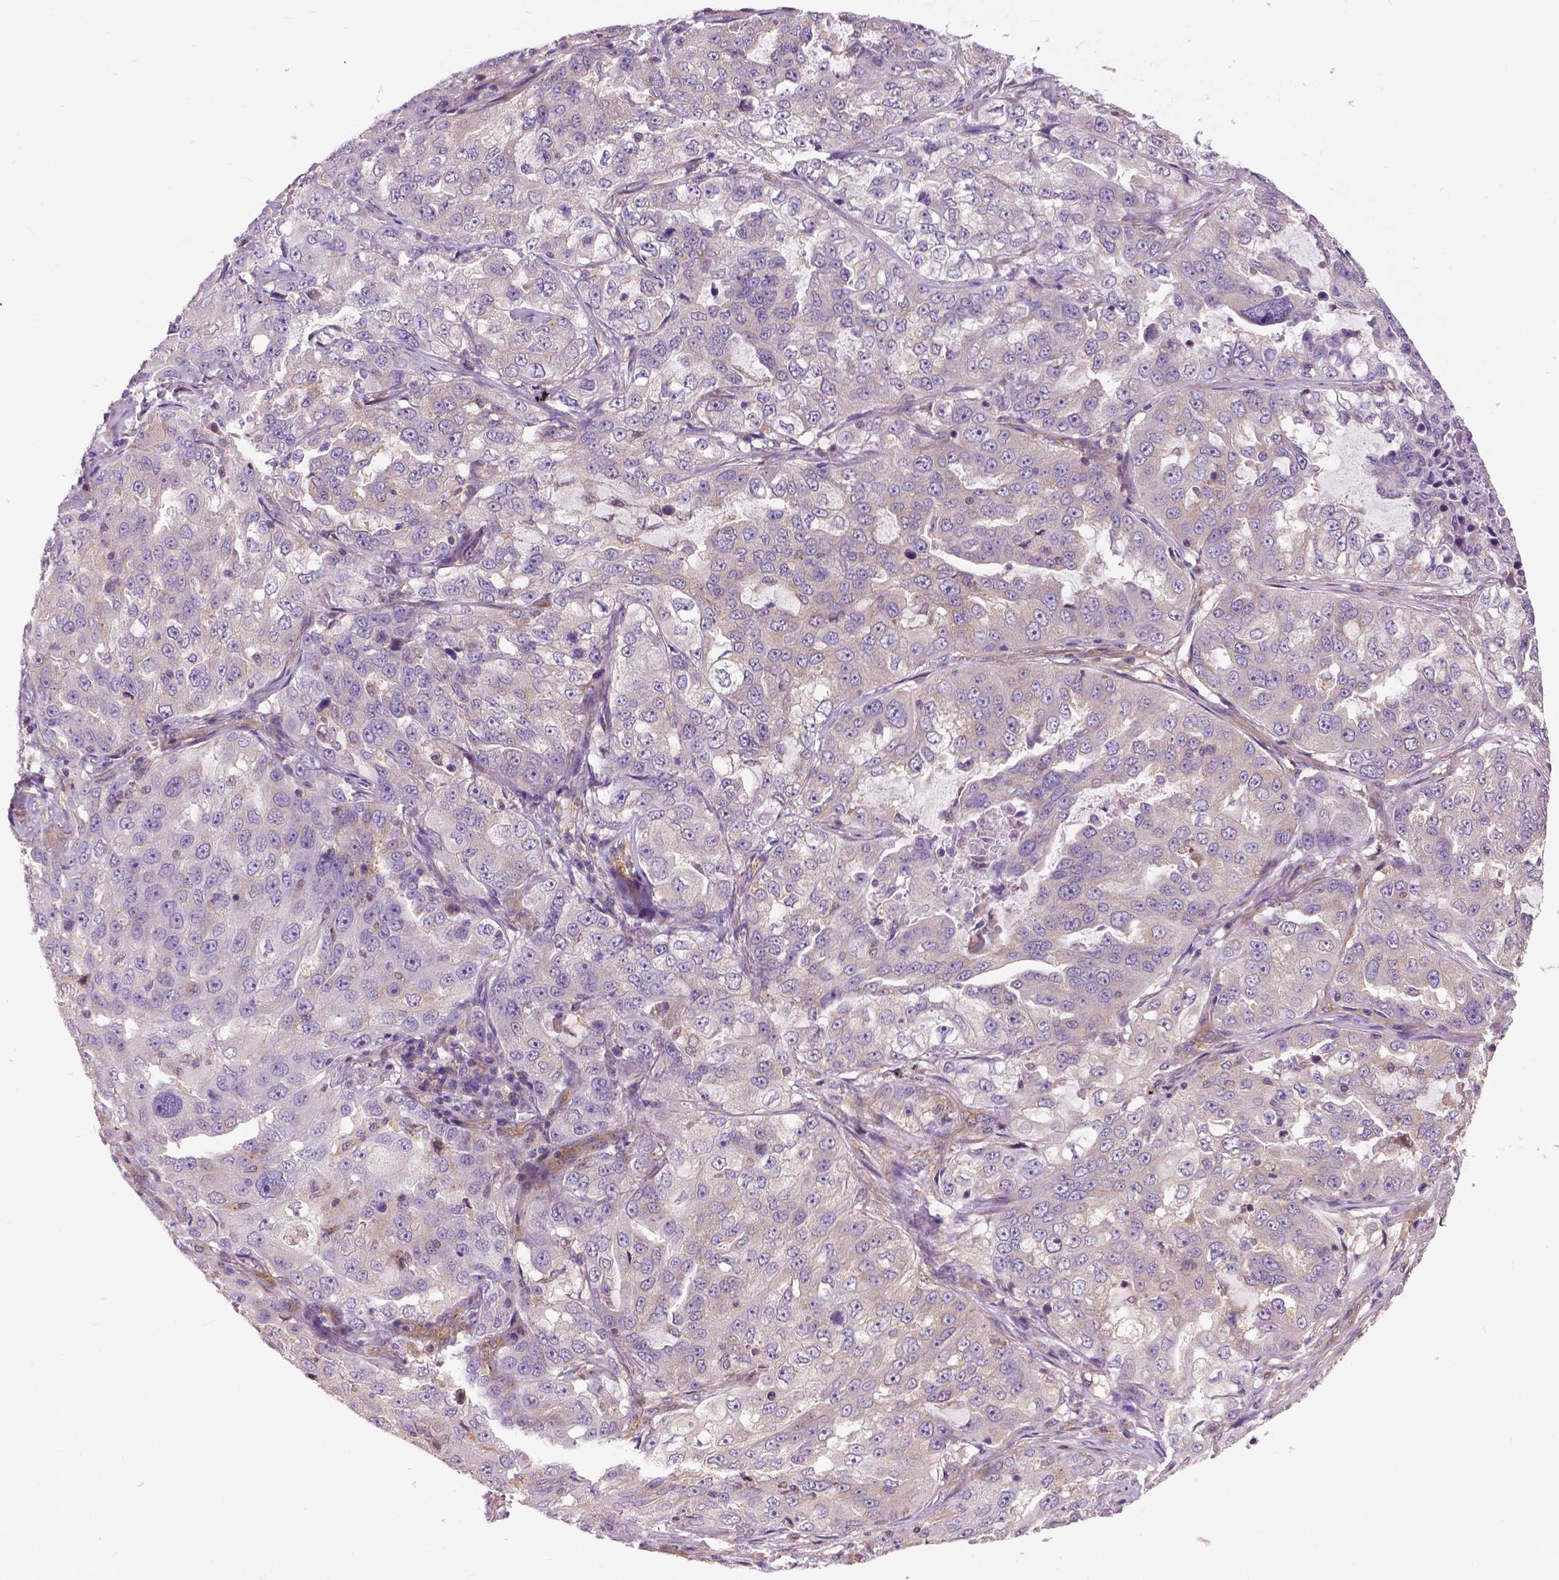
{"staining": {"intensity": "negative", "quantity": "none", "location": "none"}, "tissue": "lung cancer", "cell_type": "Tumor cells", "image_type": "cancer", "snomed": [{"axis": "morphology", "description": "Adenocarcinoma, NOS"}, {"axis": "topography", "description": "Lung"}], "caption": "A histopathology image of adenocarcinoma (lung) stained for a protein displays no brown staining in tumor cells. Brightfield microscopy of IHC stained with DAB (brown) and hematoxylin (blue), captured at high magnification.", "gene": "MZT1", "patient": {"sex": "female", "age": 61}}